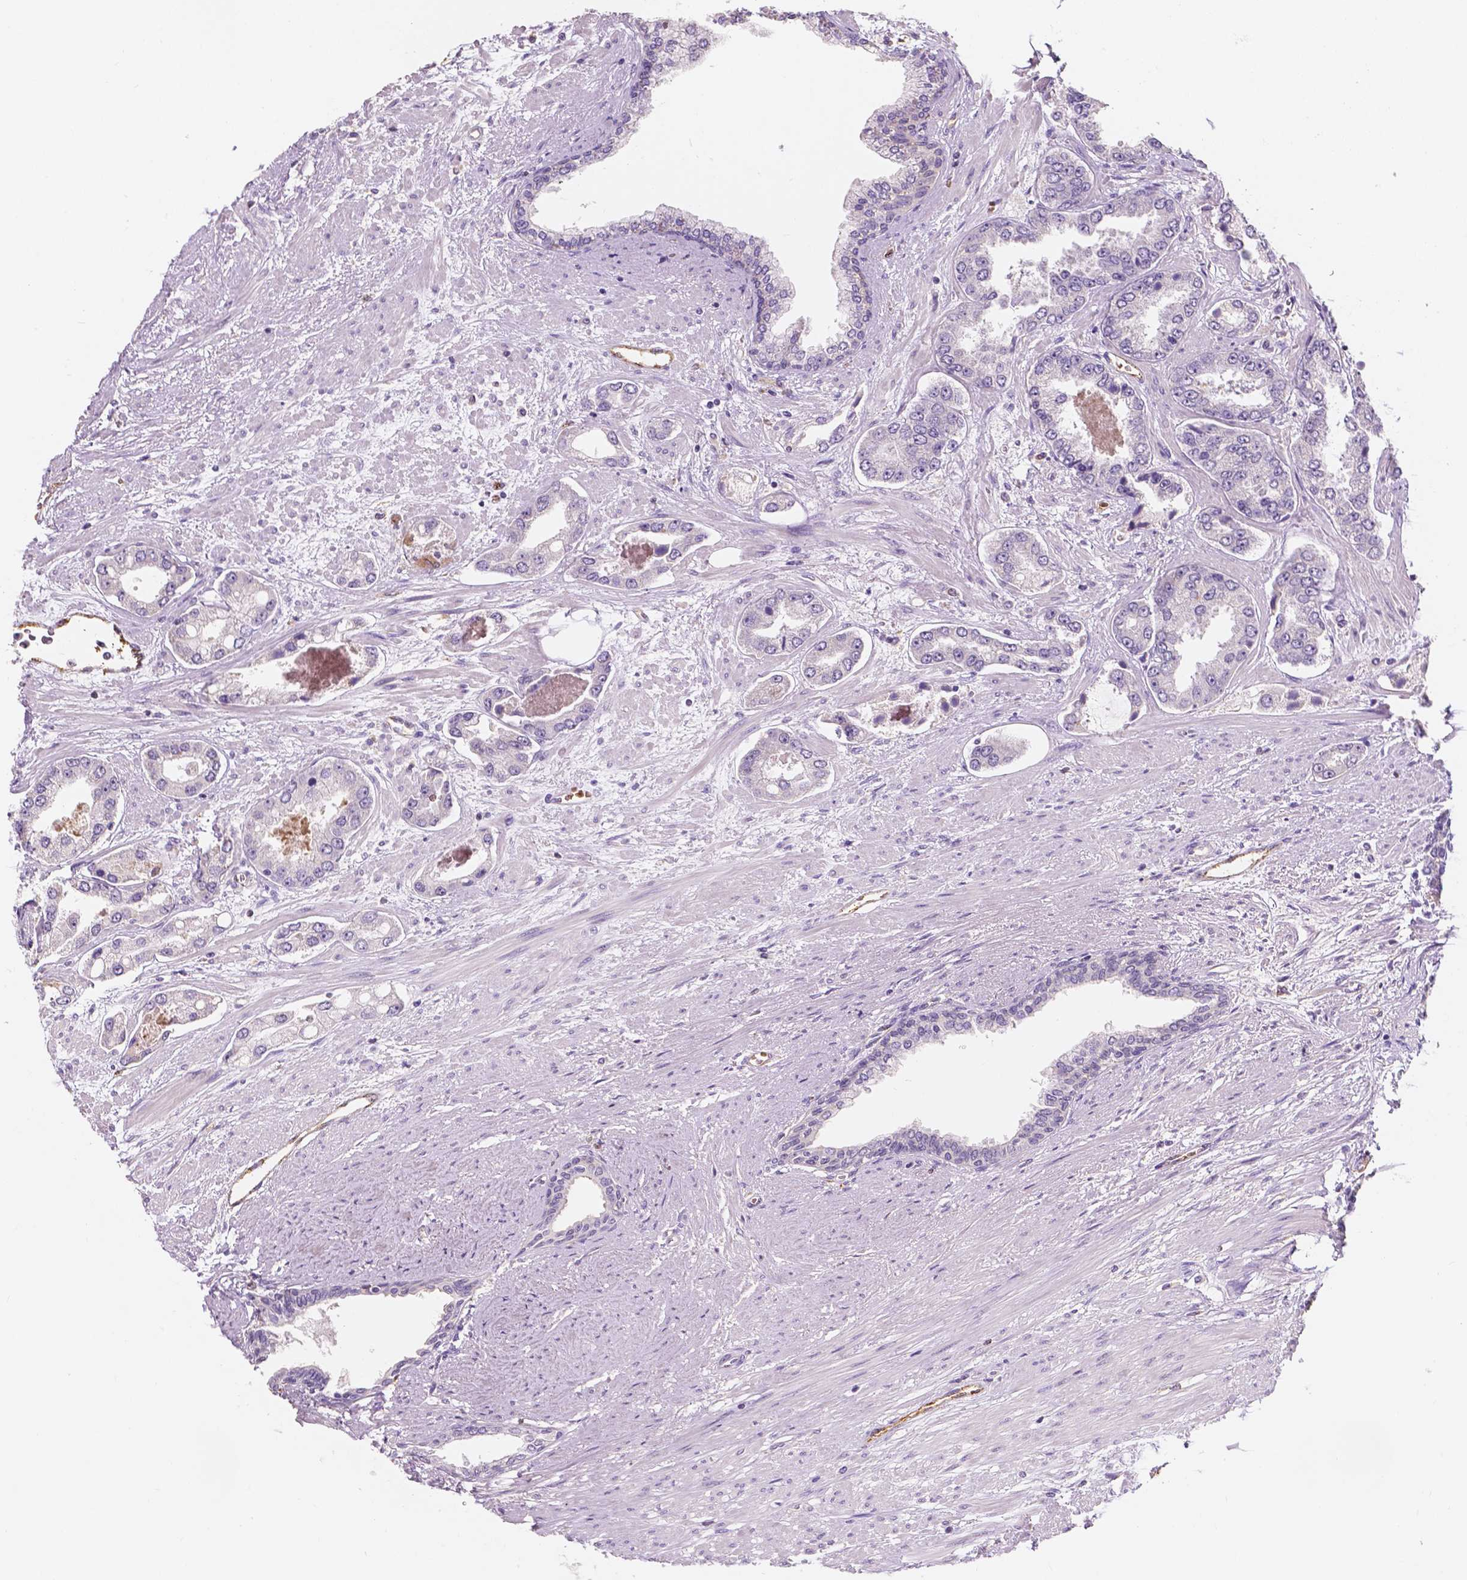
{"staining": {"intensity": "negative", "quantity": "none", "location": "none"}, "tissue": "prostate cancer", "cell_type": "Tumor cells", "image_type": "cancer", "snomed": [{"axis": "morphology", "description": "Adenocarcinoma, Low grade"}, {"axis": "topography", "description": "Prostate"}], "caption": "Tumor cells show no significant protein positivity in prostate cancer (adenocarcinoma (low-grade)).", "gene": "SLC22A4", "patient": {"sex": "male", "age": 60}}